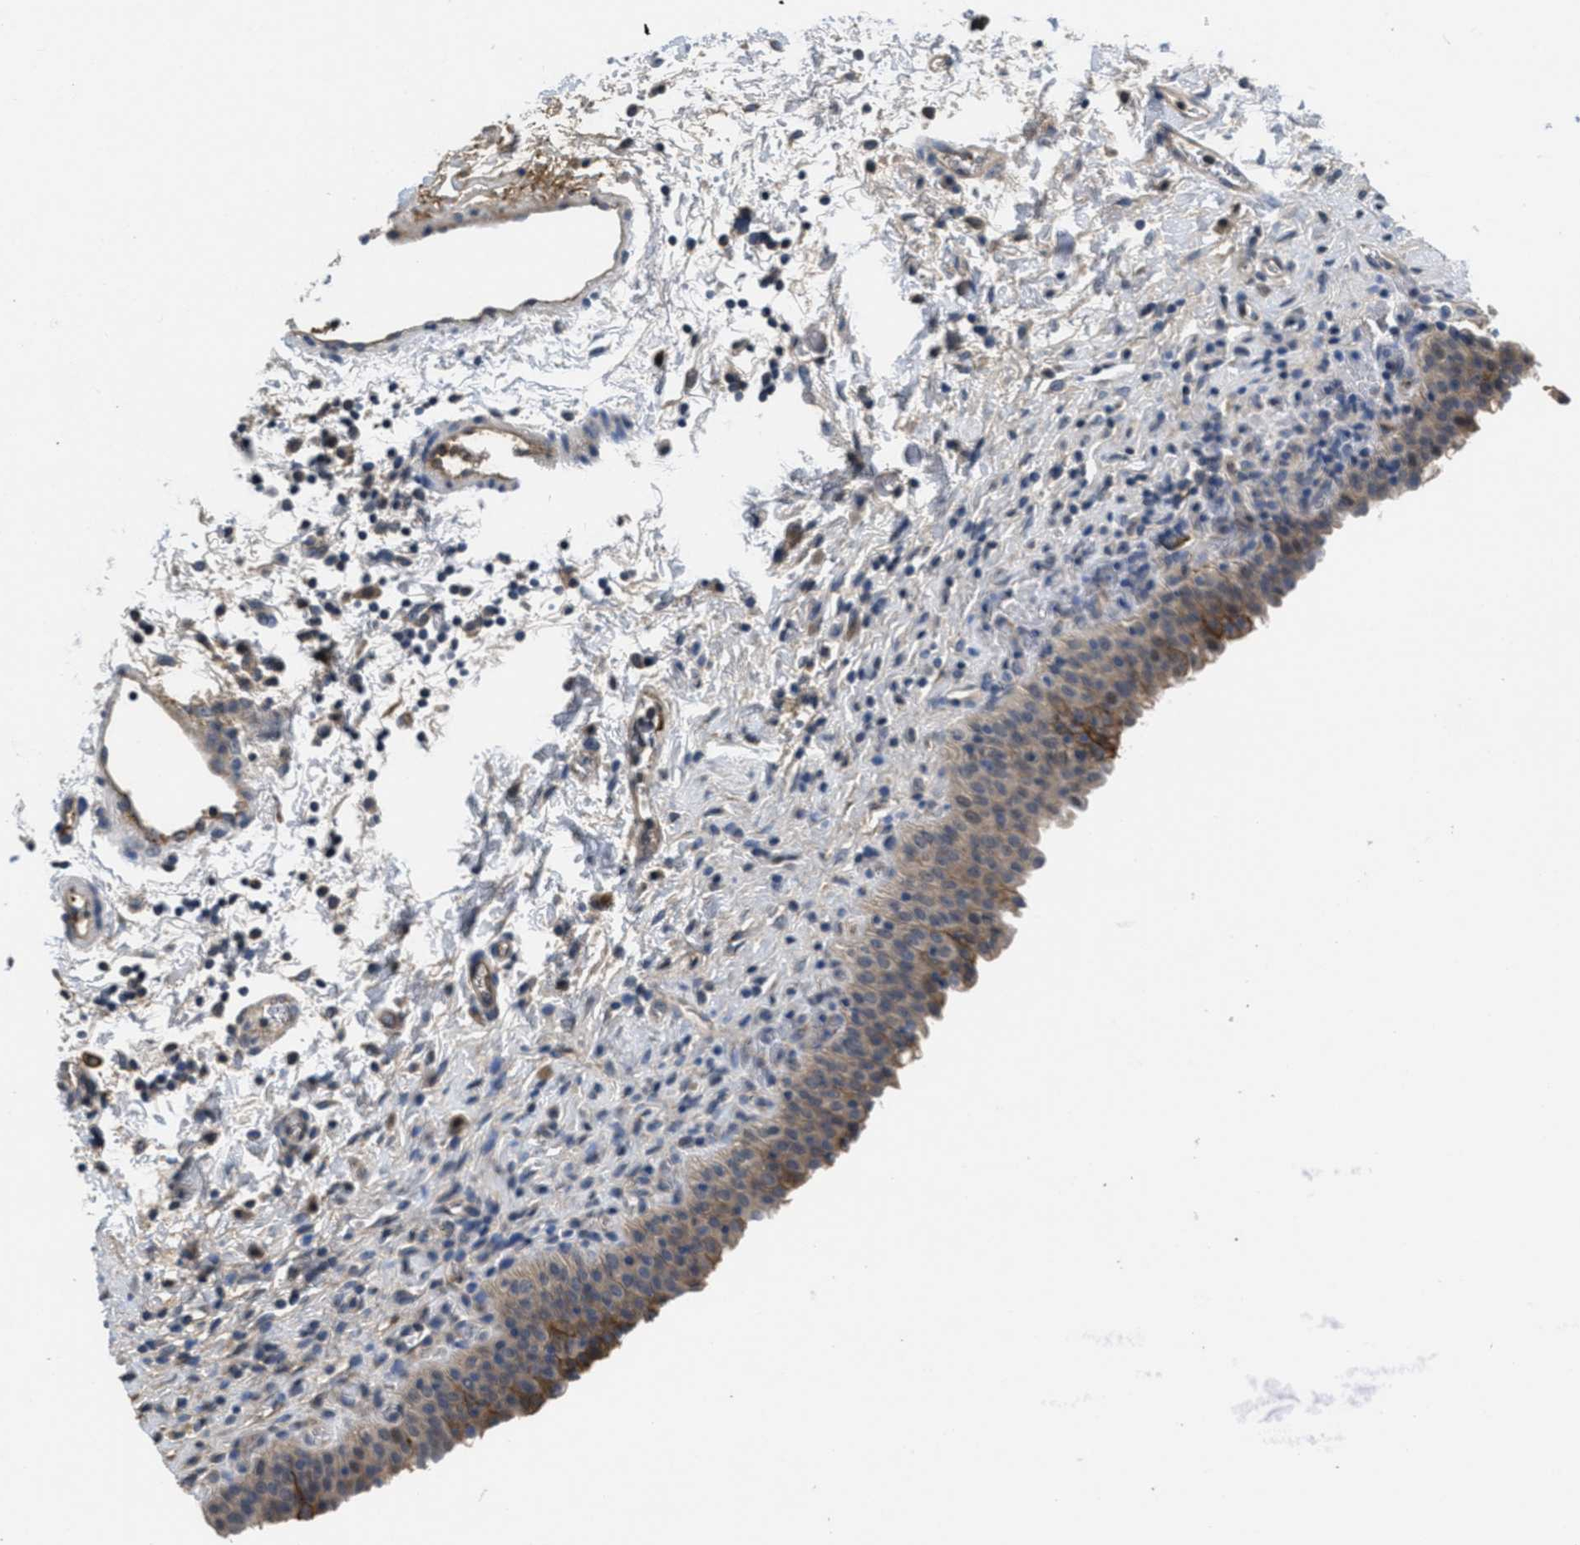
{"staining": {"intensity": "weak", "quantity": ">75%", "location": "cytoplasmic/membranous"}, "tissue": "urinary bladder", "cell_type": "Urothelial cells", "image_type": "normal", "snomed": [{"axis": "morphology", "description": "Normal tissue, NOS"}, {"axis": "topography", "description": "Urinary bladder"}], "caption": "Immunohistochemistry (IHC) (DAB (3,3'-diaminobenzidine)) staining of unremarkable human urinary bladder reveals weak cytoplasmic/membranous protein staining in about >75% of urothelial cells.", "gene": "ANGPT1", "patient": {"sex": "male", "age": 51}}